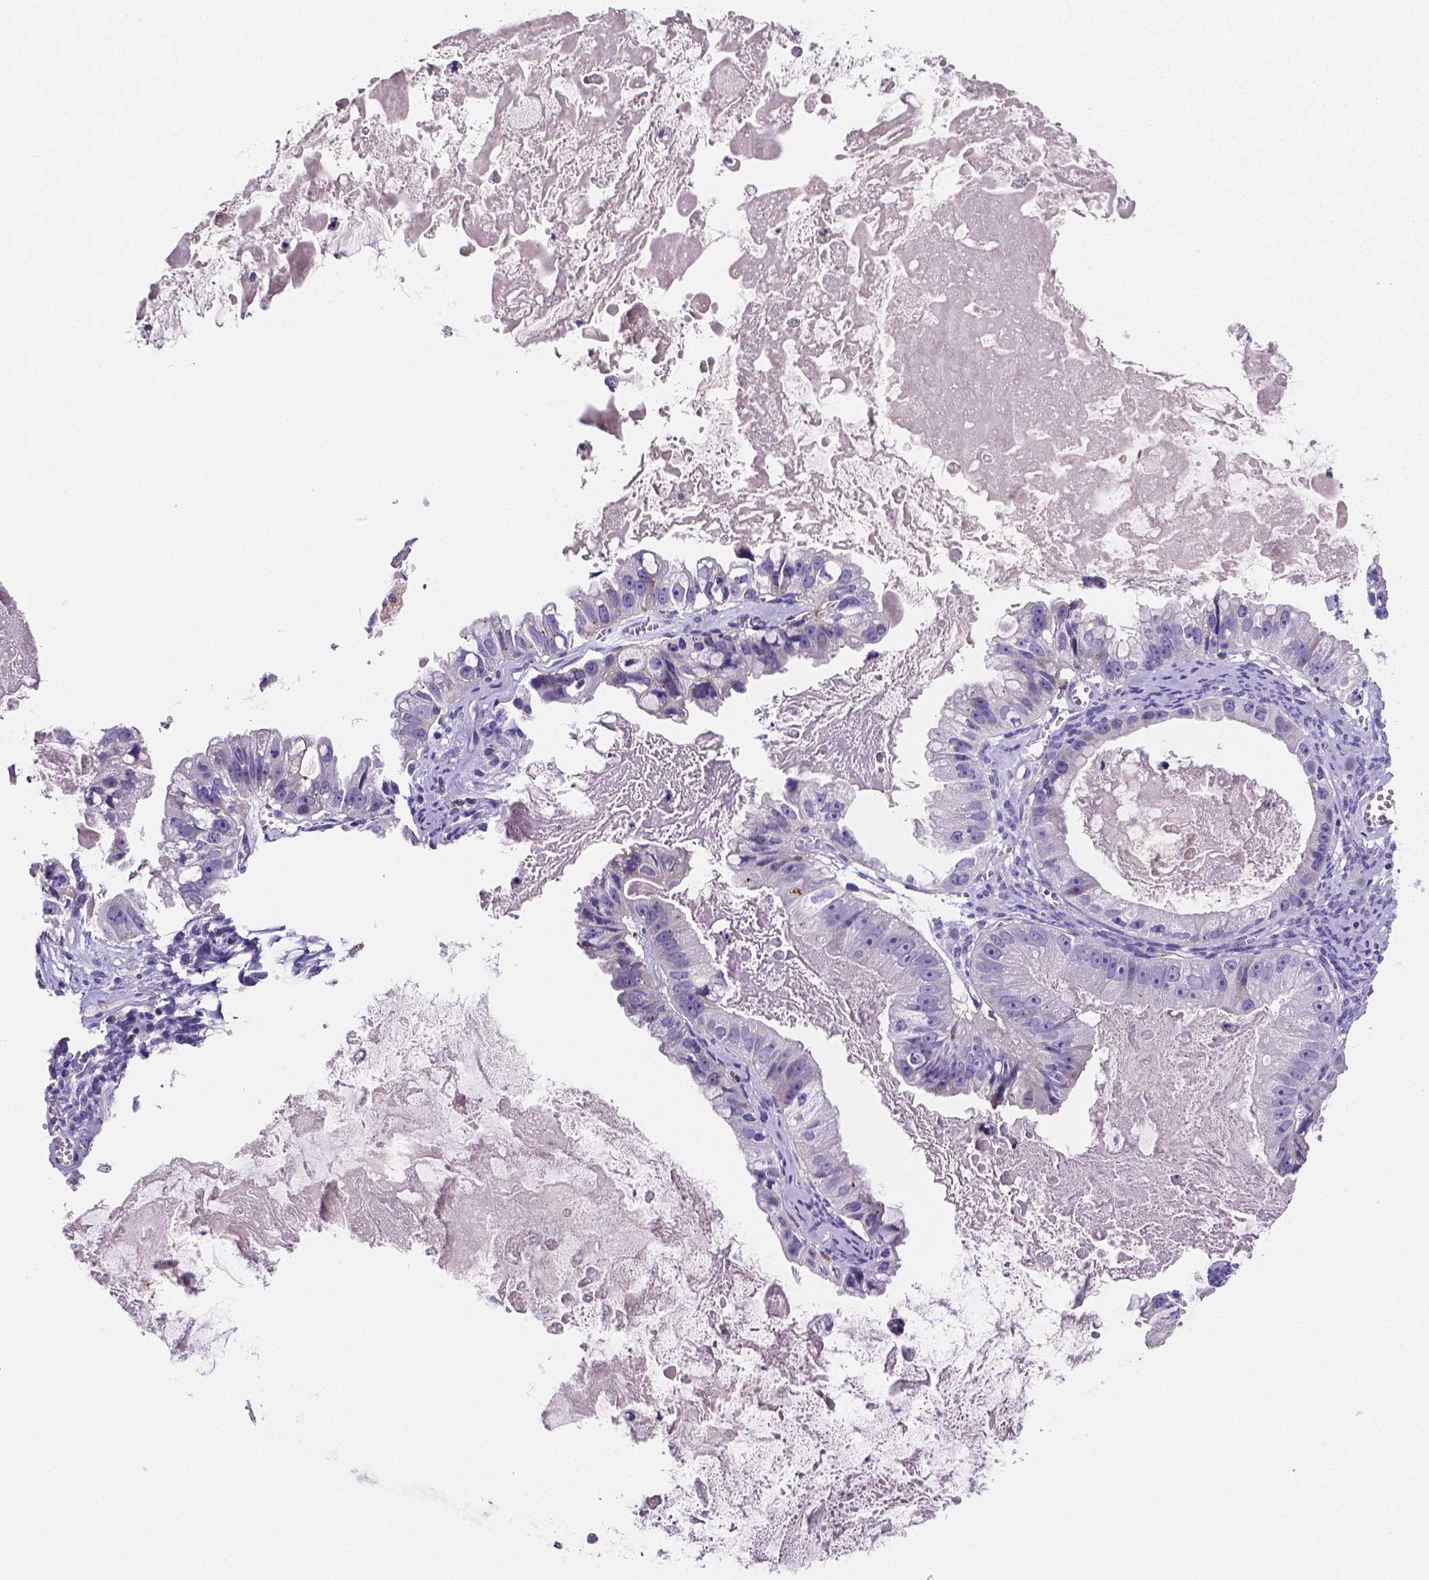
{"staining": {"intensity": "negative", "quantity": "none", "location": "none"}, "tissue": "ovarian cancer", "cell_type": "Tumor cells", "image_type": "cancer", "snomed": [{"axis": "morphology", "description": "Cystadenocarcinoma, mucinous, NOS"}, {"axis": "topography", "description": "Ovary"}], "caption": "This is a photomicrograph of immunohistochemistry staining of mucinous cystadenocarcinoma (ovarian), which shows no expression in tumor cells.", "gene": "NRGN", "patient": {"sex": "female", "age": 61}}